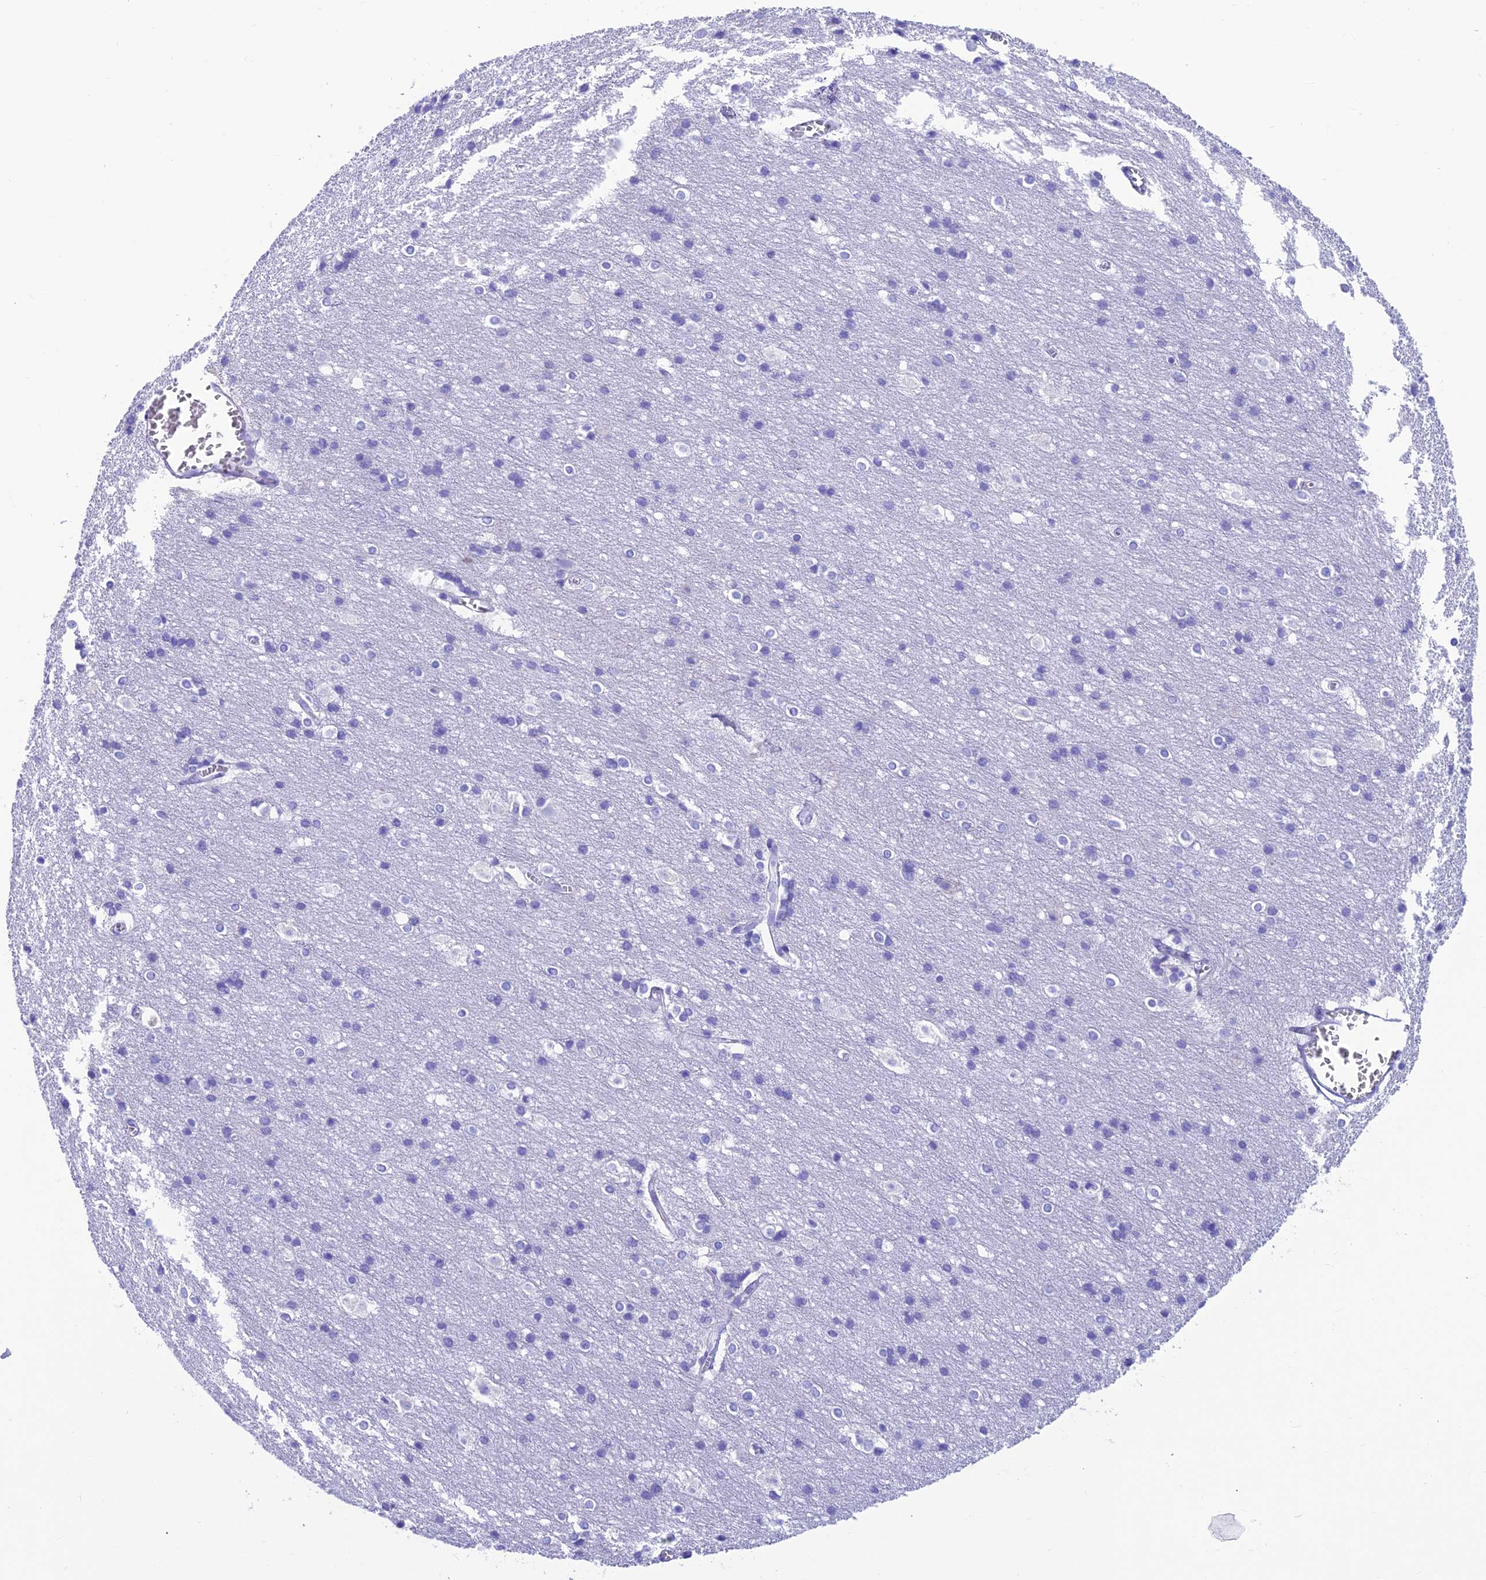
{"staining": {"intensity": "negative", "quantity": "none", "location": "none"}, "tissue": "cerebral cortex", "cell_type": "Endothelial cells", "image_type": "normal", "snomed": [{"axis": "morphology", "description": "Normal tissue, NOS"}, {"axis": "topography", "description": "Cerebral cortex"}], "caption": "This is an immunohistochemistry (IHC) photomicrograph of normal cerebral cortex. There is no staining in endothelial cells.", "gene": "GNG11", "patient": {"sex": "male", "age": 54}}